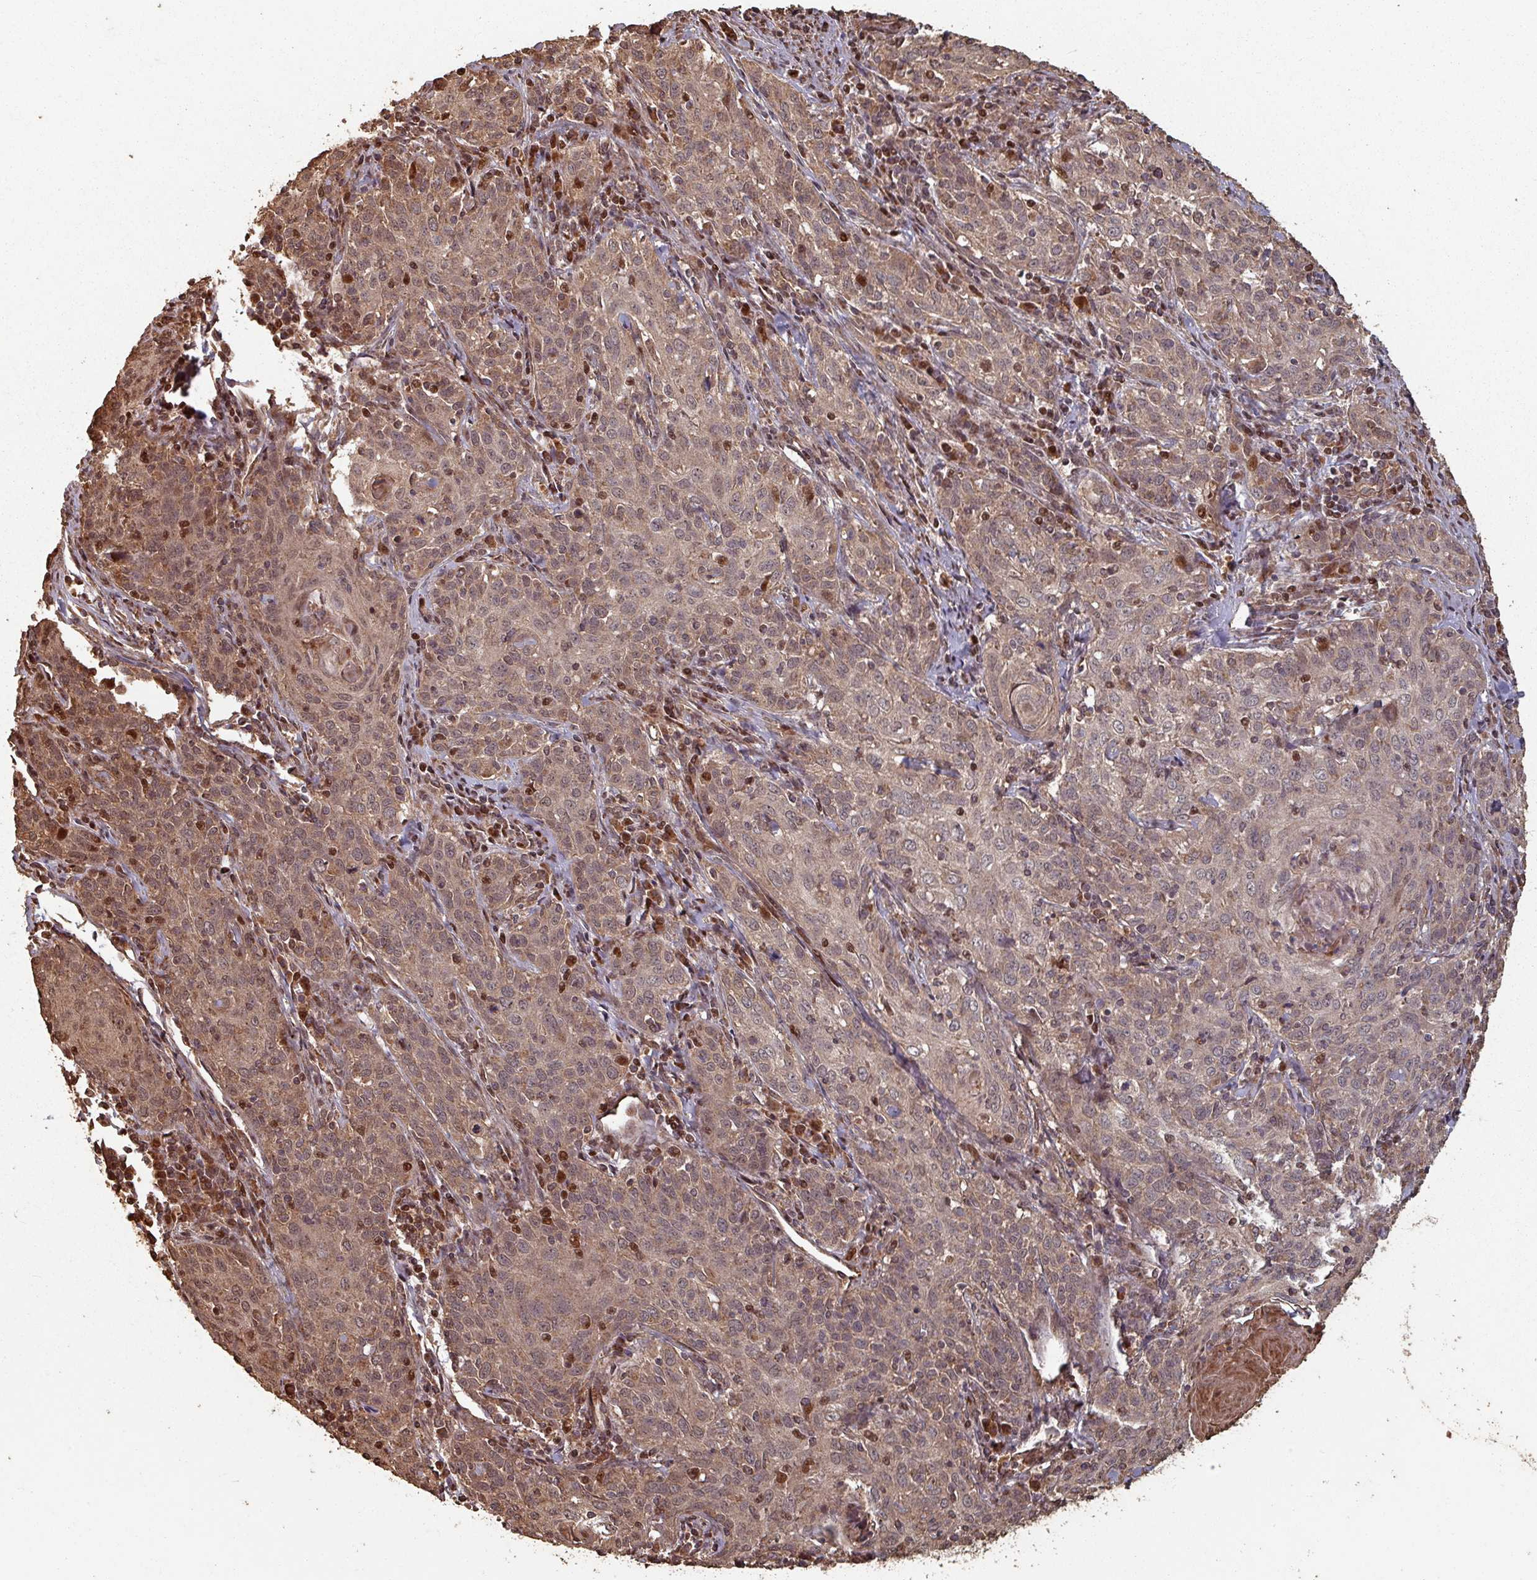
{"staining": {"intensity": "moderate", "quantity": ">75%", "location": "cytoplasmic/membranous,nuclear"}, "tissue": "cervical cancer", "cell_type": "Tumor cells", "image_type": "cancer", "snomed": [{"axis": "morphology", "description": "Squamous cell carcinoma, NOS"}, {"axis": "topography", "description": "Cervix"}], "caption": "Immunohistochemistry of squamous cell carcinoma (cervical) displays medium levels of moderate cytoplasmic/membranous and nuclear positivity in about >75% of tumor cells. The protein of interest is stained brown, and the nuclei are stained in blue (DAB IHC with brightfield microscopy, high magnification).", "gene": "EID1", "patient": {"sex": "female", "age": 57}}